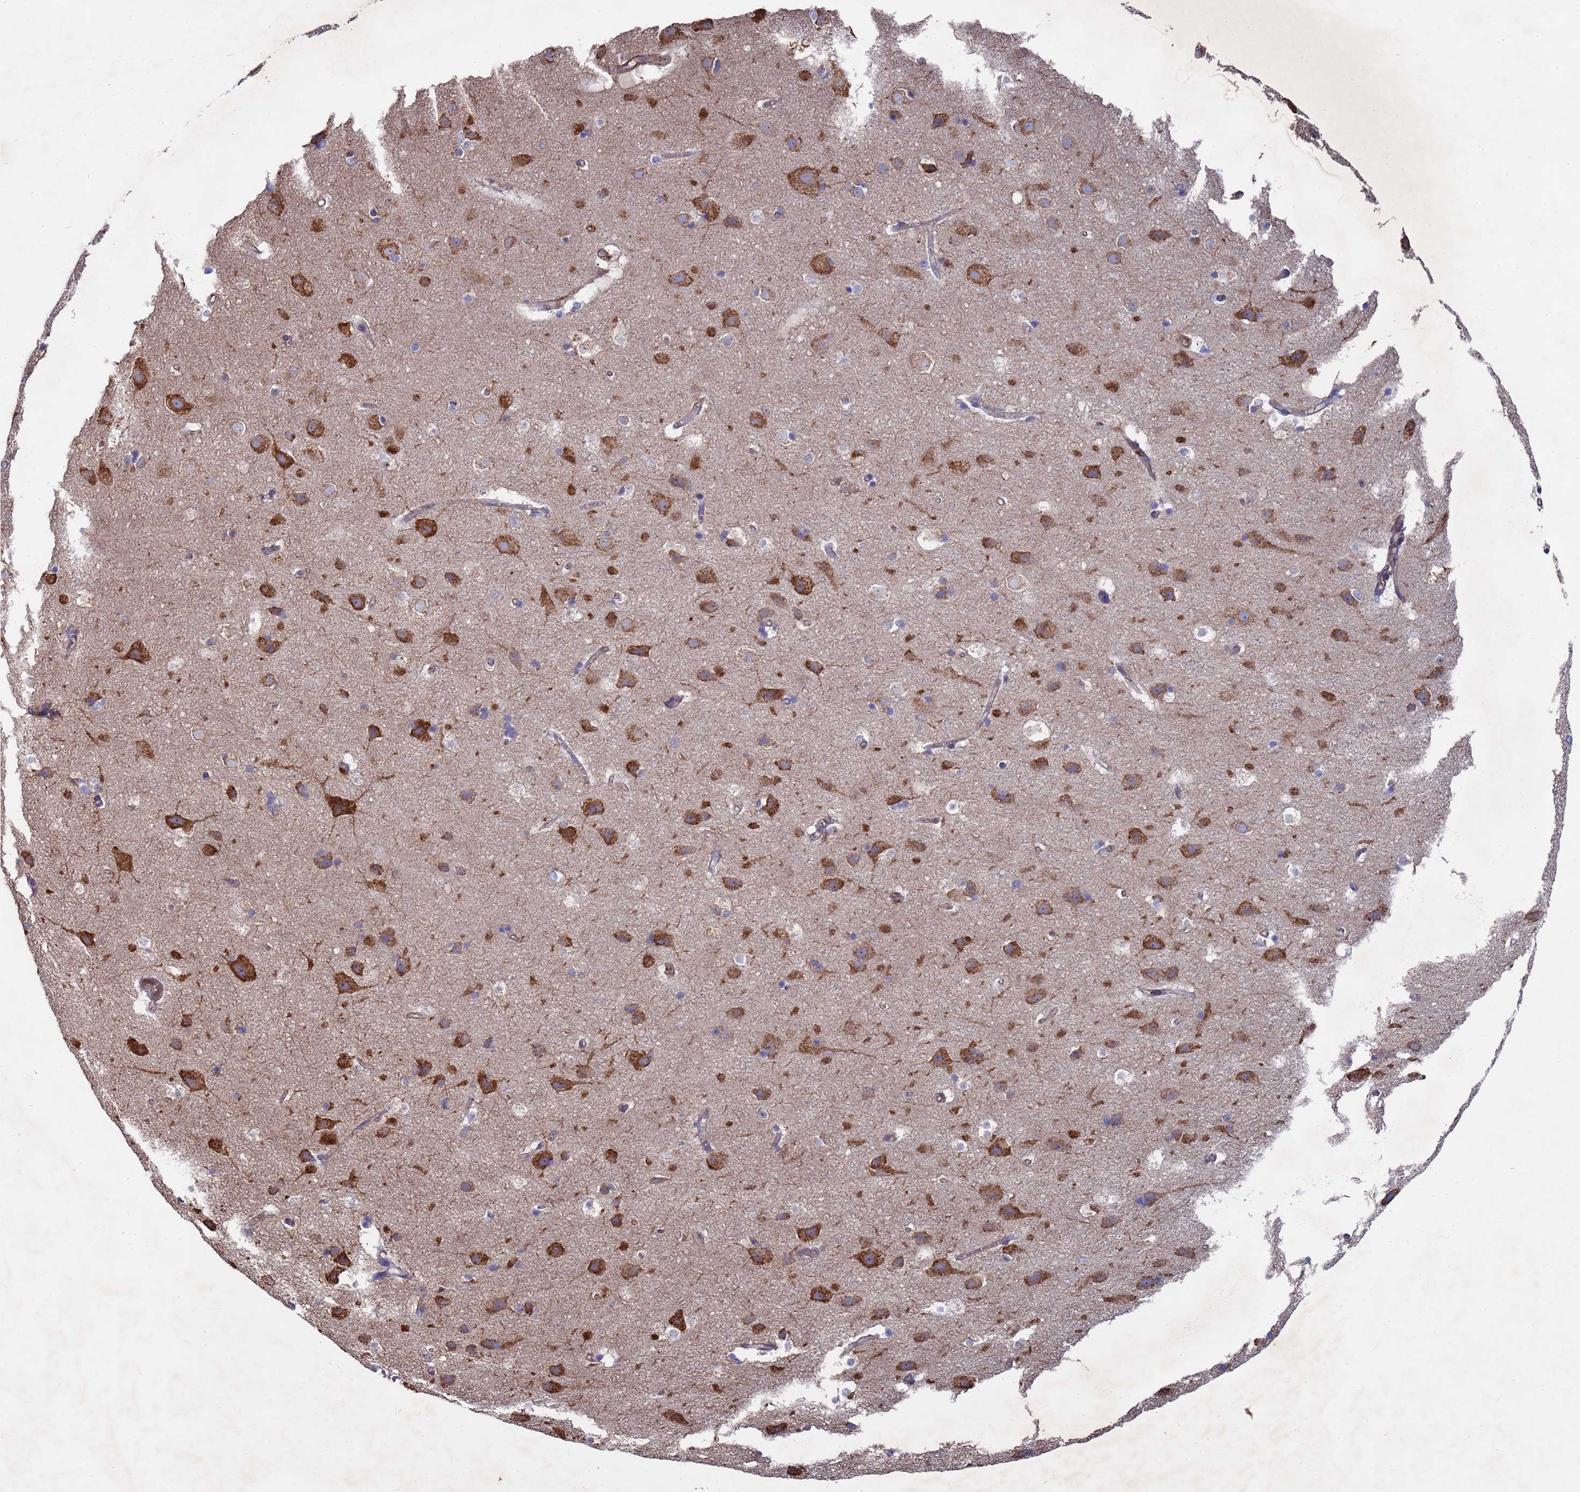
{"staining": {"intensity": "moderate", "quantity": ">75%", "location": "cytoplasmic/membranous"}, "tissue": "cerebral cortex", "cell_type": "Endothelial cells", "image_type": "normal", "snomed": [{"axis": "morphology", "description": "Normal tissue, NOS"}, {"axis": "topography", "description": "Cerebral cortex"}], "caption": "The image exhibits staining of normal cerebral cortex, revealing moderate cytoplasmic/membranous protein positivity (brown color) within endothelial cells. Immunohistochemistry (ihc) stains the protein in brown and the nuclei are stained blue.", "gene": "PYCR1", "patient": {"sex": "male", "age": 54}}